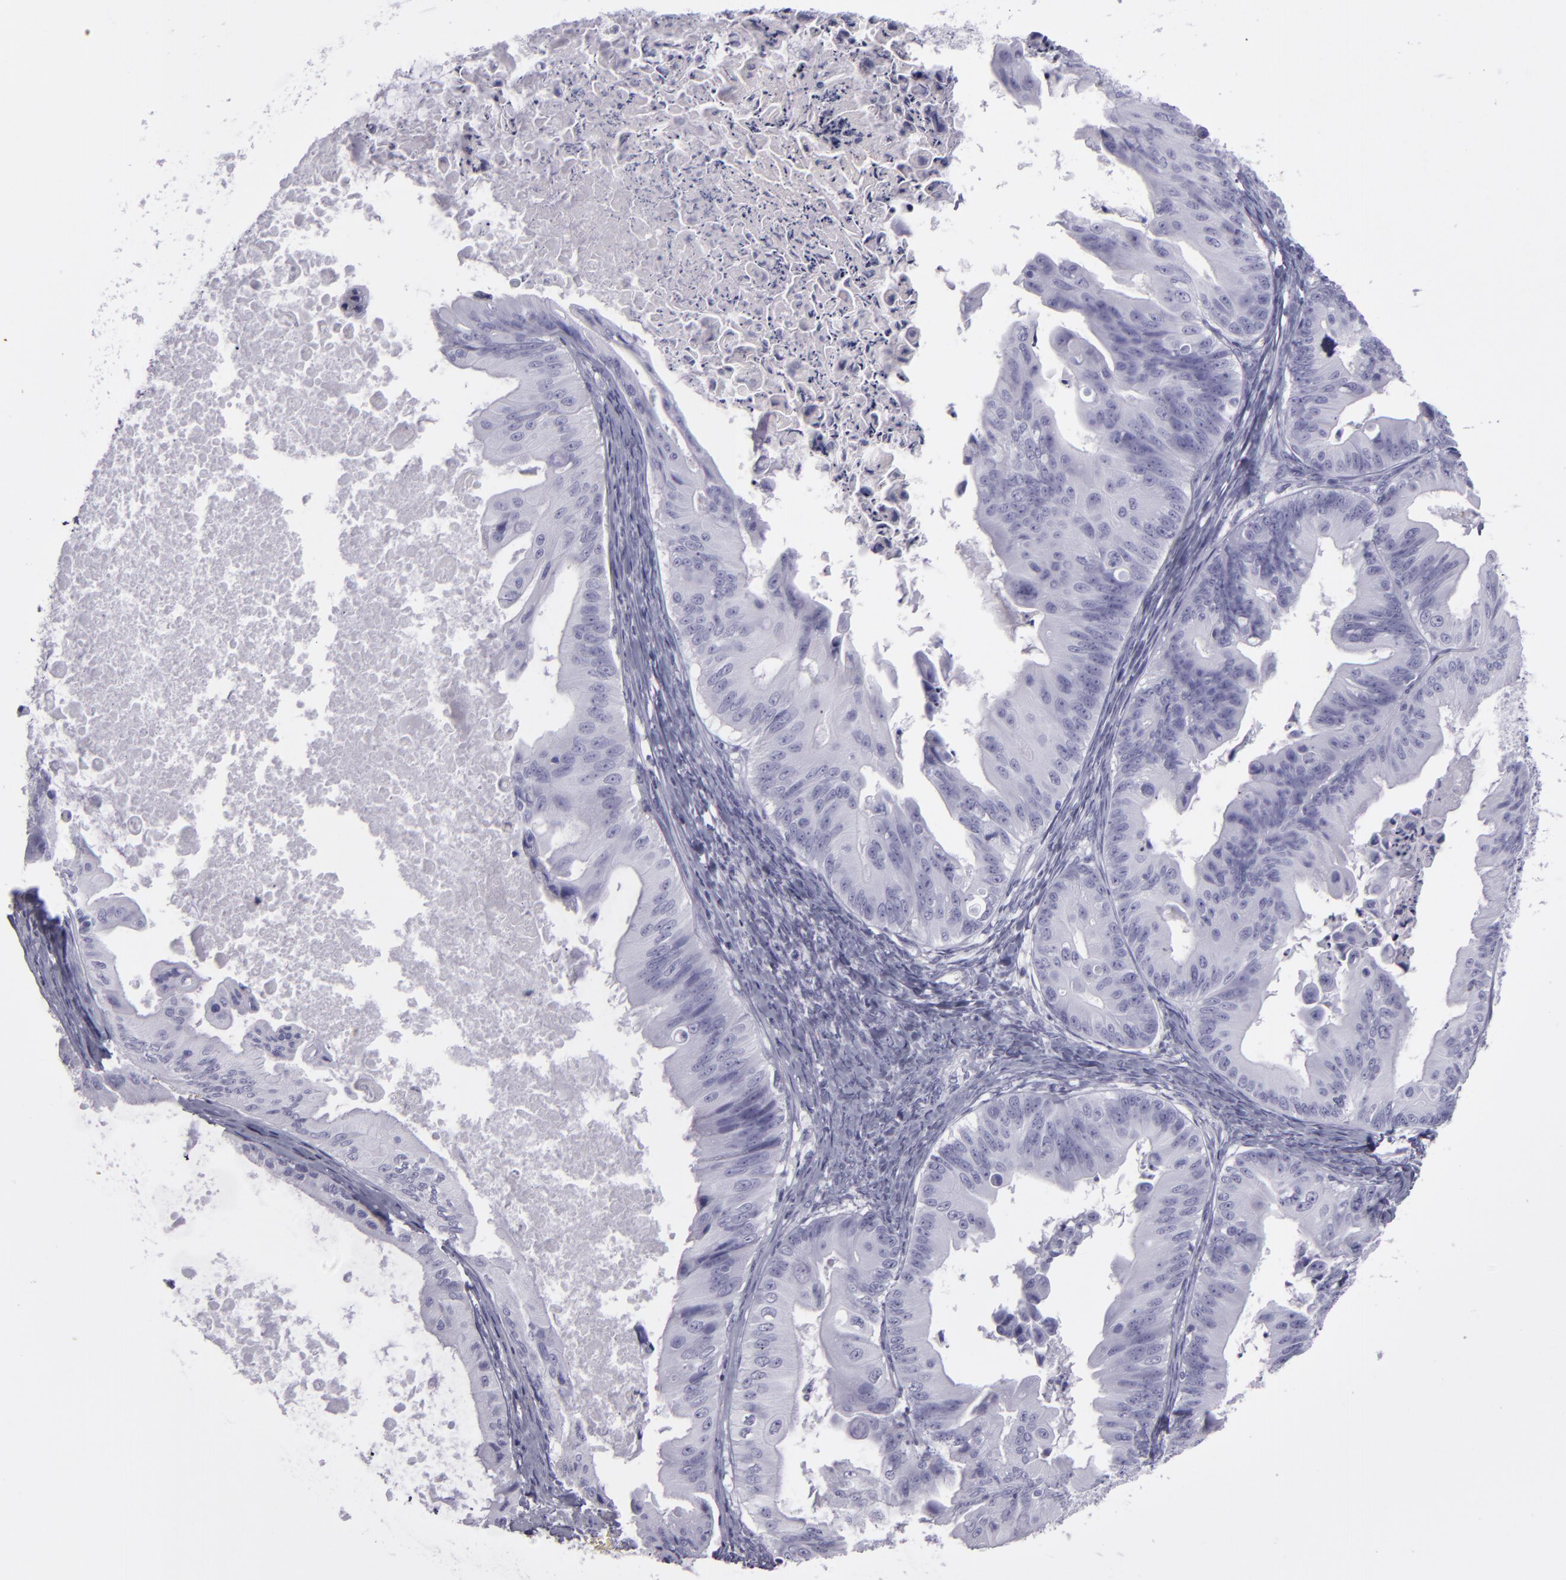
{"staining": {"intensity": "negative", "quantity": "none", "location": "none"}, "tissue": "ovarian cancer", "cell_type": "Tumor cells", "image_type": "cancer", "snomed": [{"axis": "morphology", "description": "Cystadenocarcinoma, mucinous, NOS"}, {"axis": "topography", "description": "Ovary"}], "caption": "DAB immunohistochemical staining of human ovarian cancer displays no significant positivity in tumor cells.", "gene": "CR2", "patient": {"sex": "female", "age": 37}}